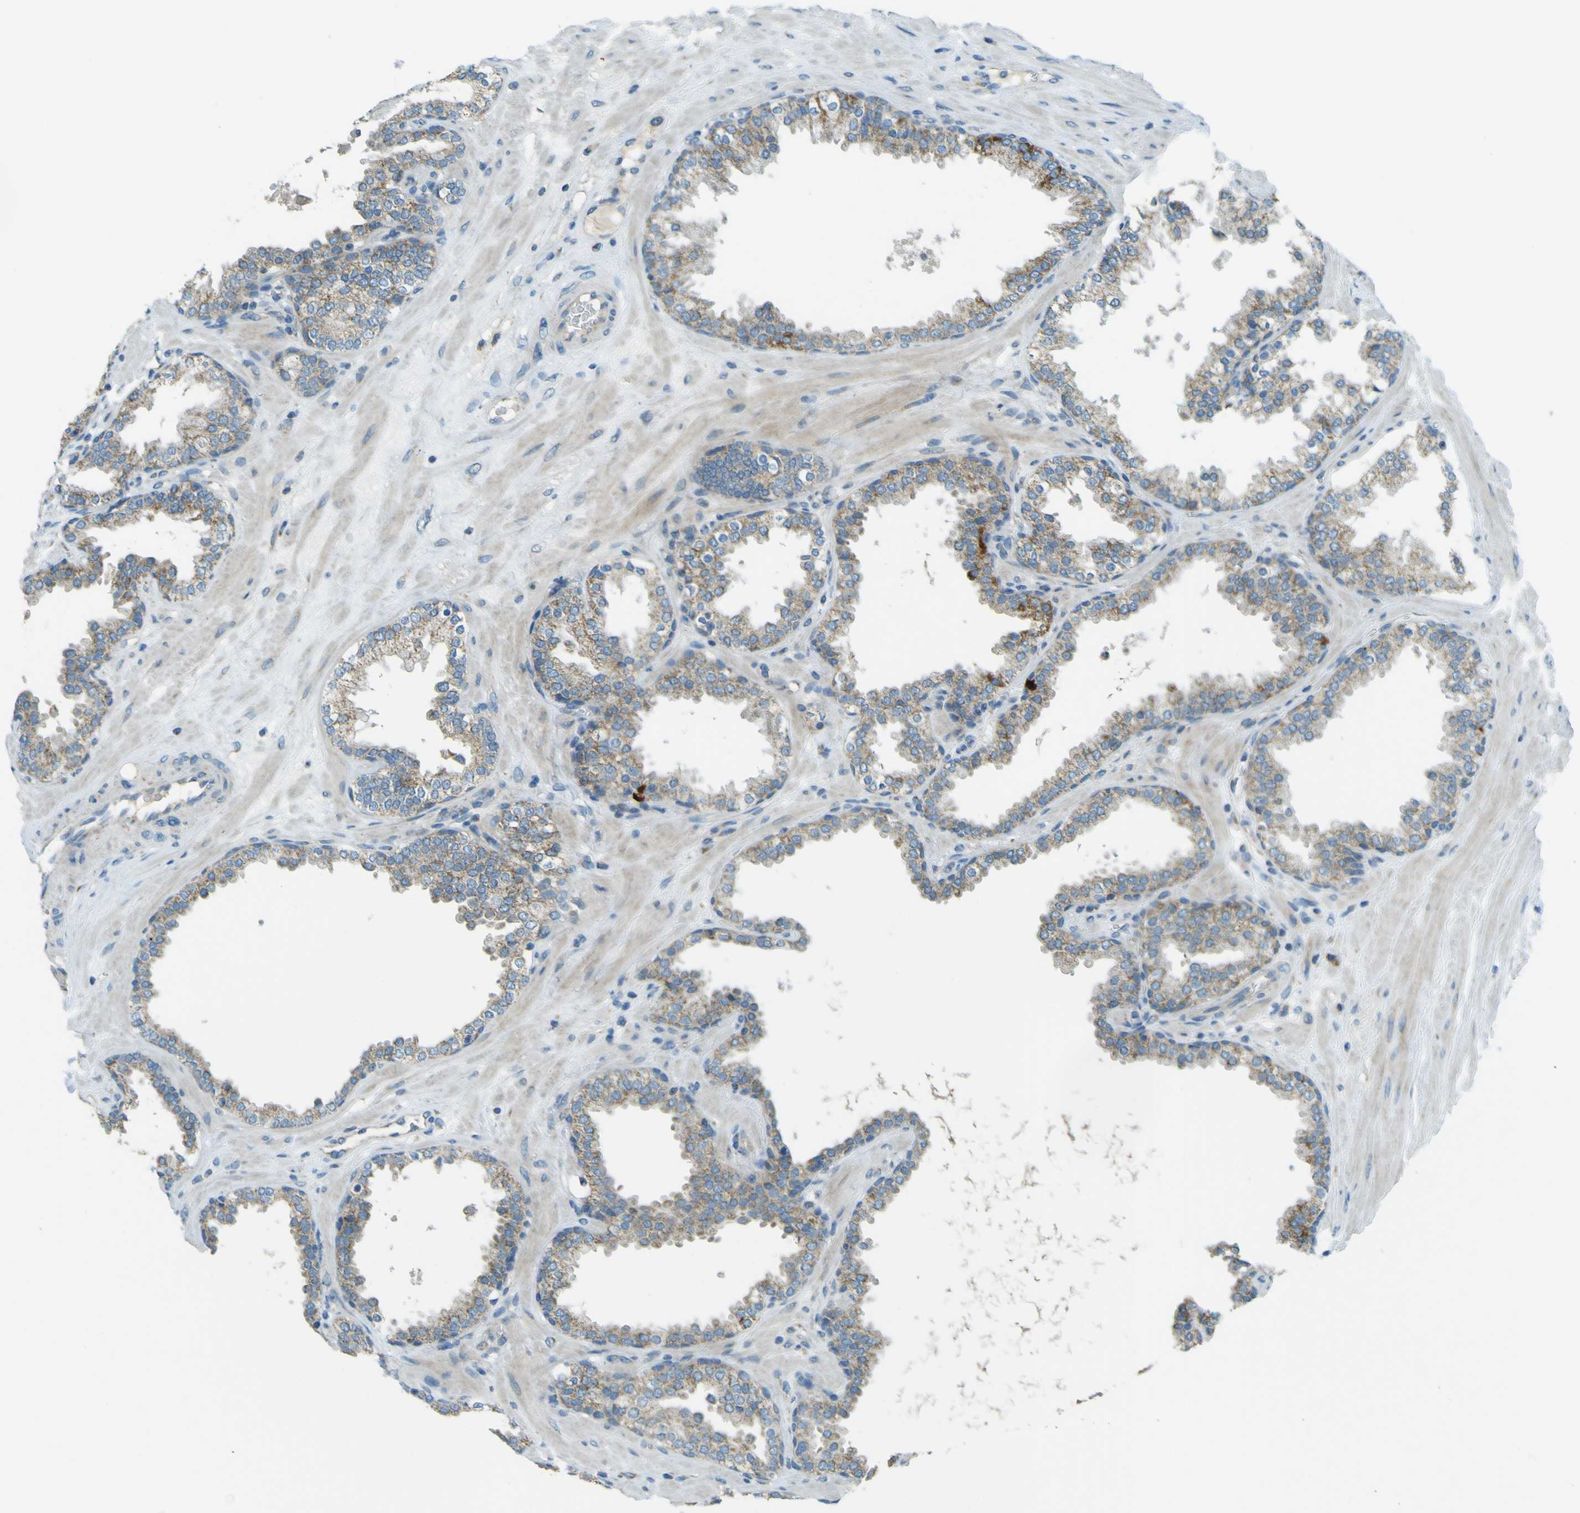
{"staining": {"intensity": "weak", "quantity": "25%-75%", "location": "cytoplasmic/membranous"}, "tissue": "prostate", "cell_type": "Glandular cells", "image_type": "normal", "snomed": [{"axis": "morphology", "description": "Normal tissue, NOS"}, {"axis": "topography", "description": "Prostate"}], "caption": "Prostate stained with DAB (3,3'-diaminobenzidine) immunohistochemistry reveals low levels of weak cytoplasmic/membranous positivity in about 25%-75% of glandular cells. (DAB IHC, brown staining for protein, blue staining for nuclei).", "gene": "FKTN", "patient": {"sex": "male", "age": 51}}